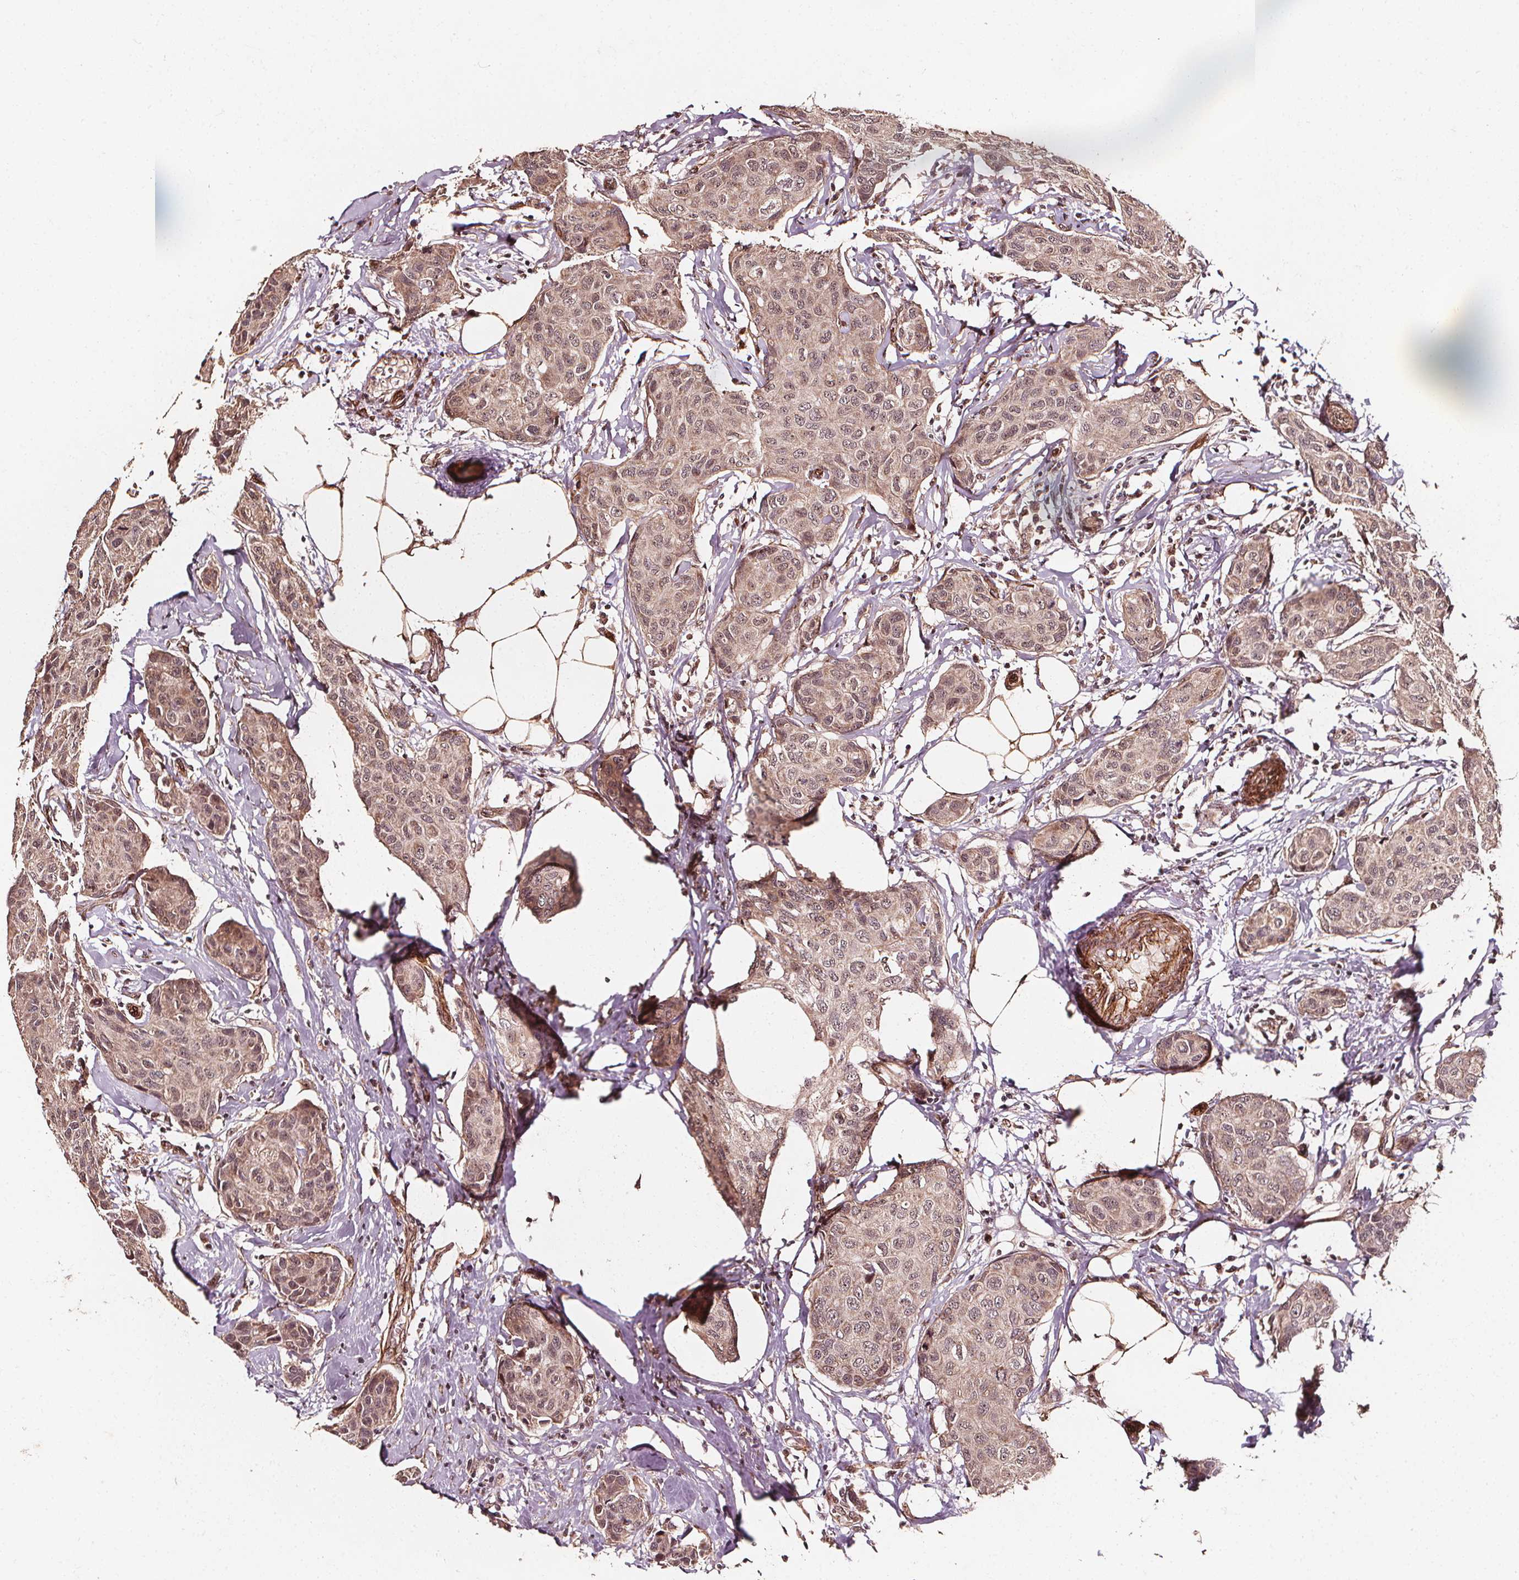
{"staining": {"intensity": "moderate", "quantity": ">75%", "location": "cytoplasmic/membranous,nuclear"}, "tissue": "breast cancer", "cell_type": "Tumor cells", "image_type": "cancer", "snomed": [{"axis": "morphology", "description": "Duct carcinoma"}, {"axis": "topography", "description": "Breast"}], "caption": "Breast invasive ductal carcinoma tissue displays moderate cytoplasmic/membranous and nuclear expression in approximately >75% of tumor cells, visualized by immunohistochemistry.", "gene": "EXOSC9", "patient": {"sex": "female", "age": 80}}